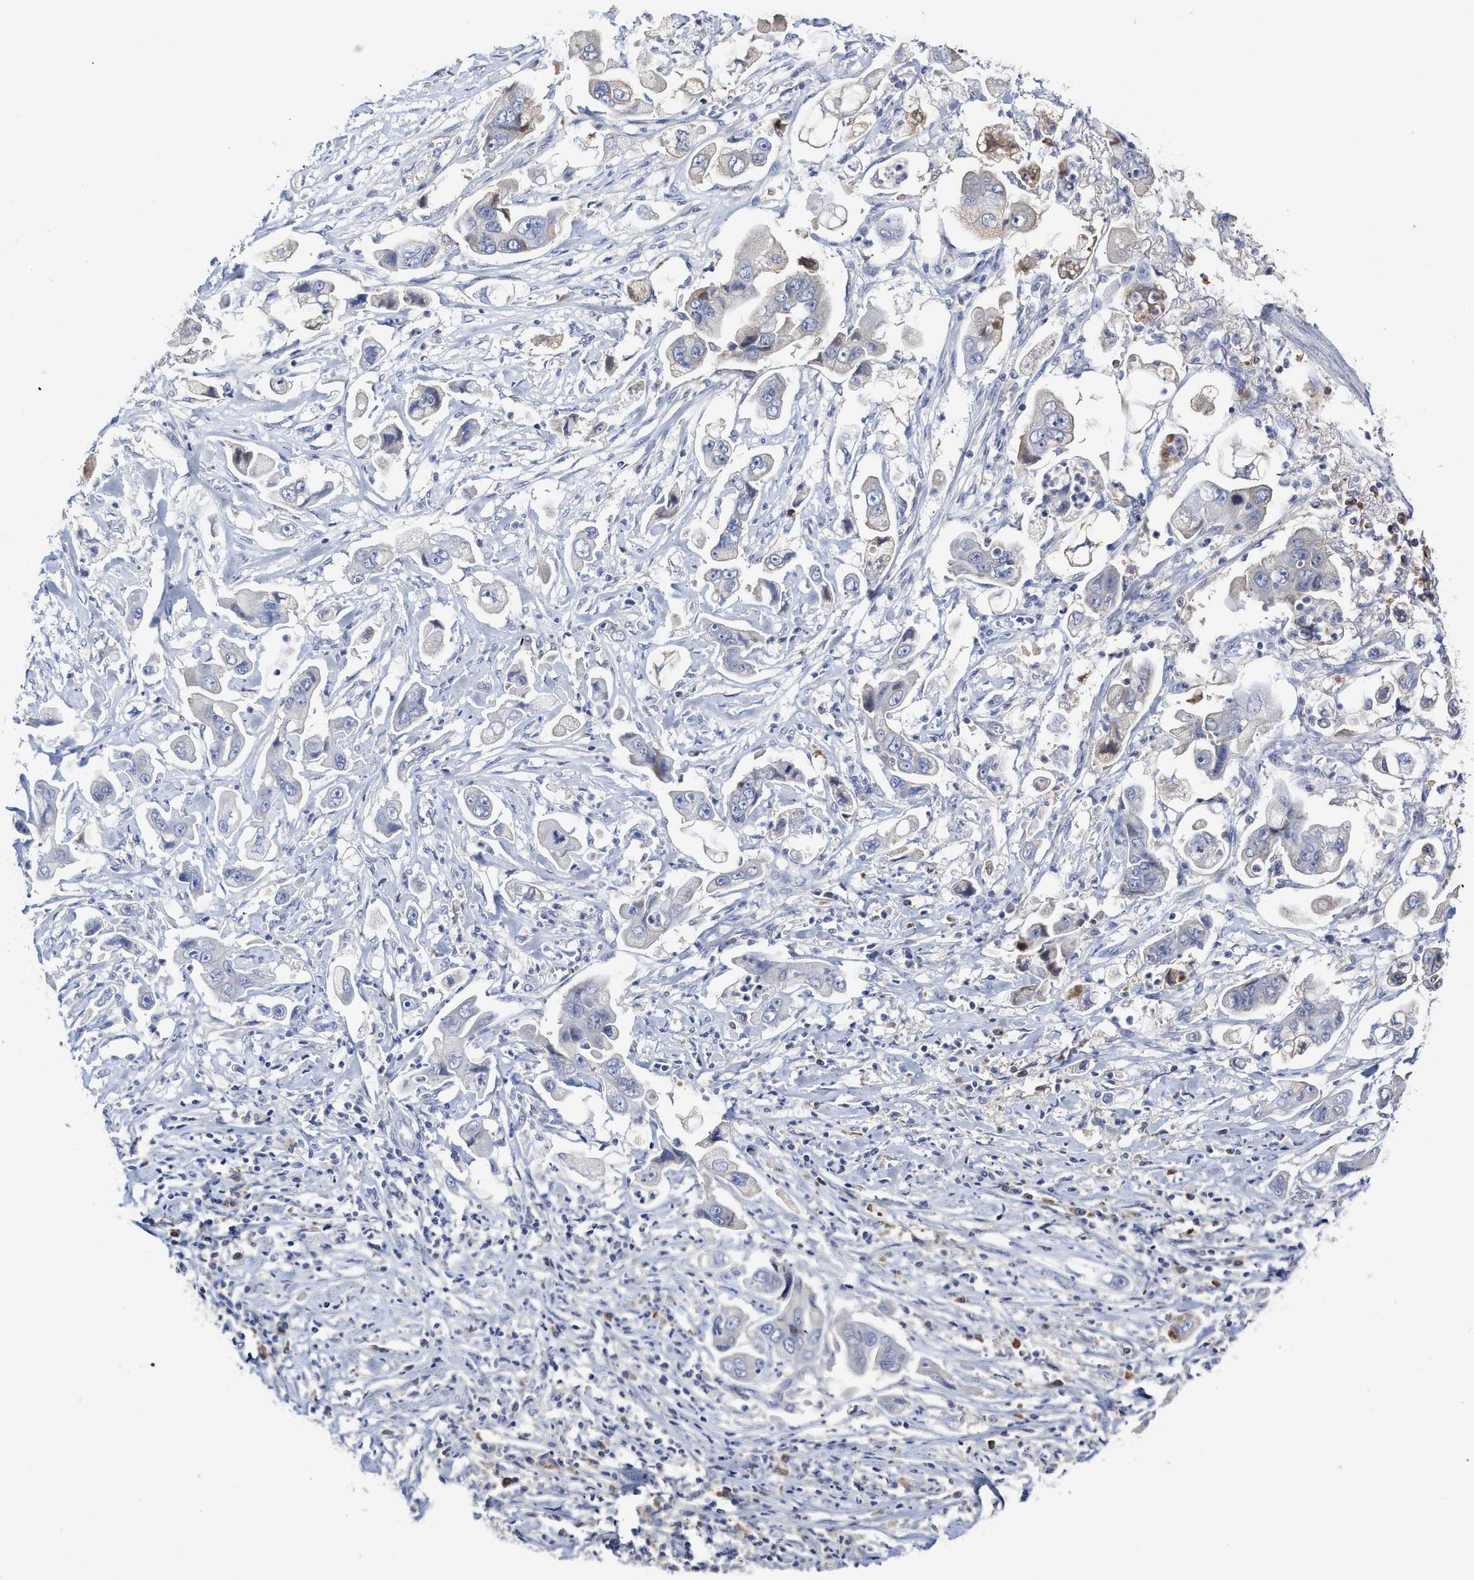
{"staining": {"intensity": "weak", "quantity": "<25%", "location": "cytoplasmic/membranous"}, "tissue": "stomach cancer", "cell_type": "Tumor cells", "image_type": "cancer", "snomed": [{"axis": "morphology", "description": "Adenocarcinoma, NOS"}, {"axis": "topography", "description": "Stomach"}], "caption": "Stomach cancer (adenocarcinoma) was stained to show a protein in brown. There is no significant staining in tumor cells.", "gene": "C2", "patient": {"sex": "male", "age": 62}}